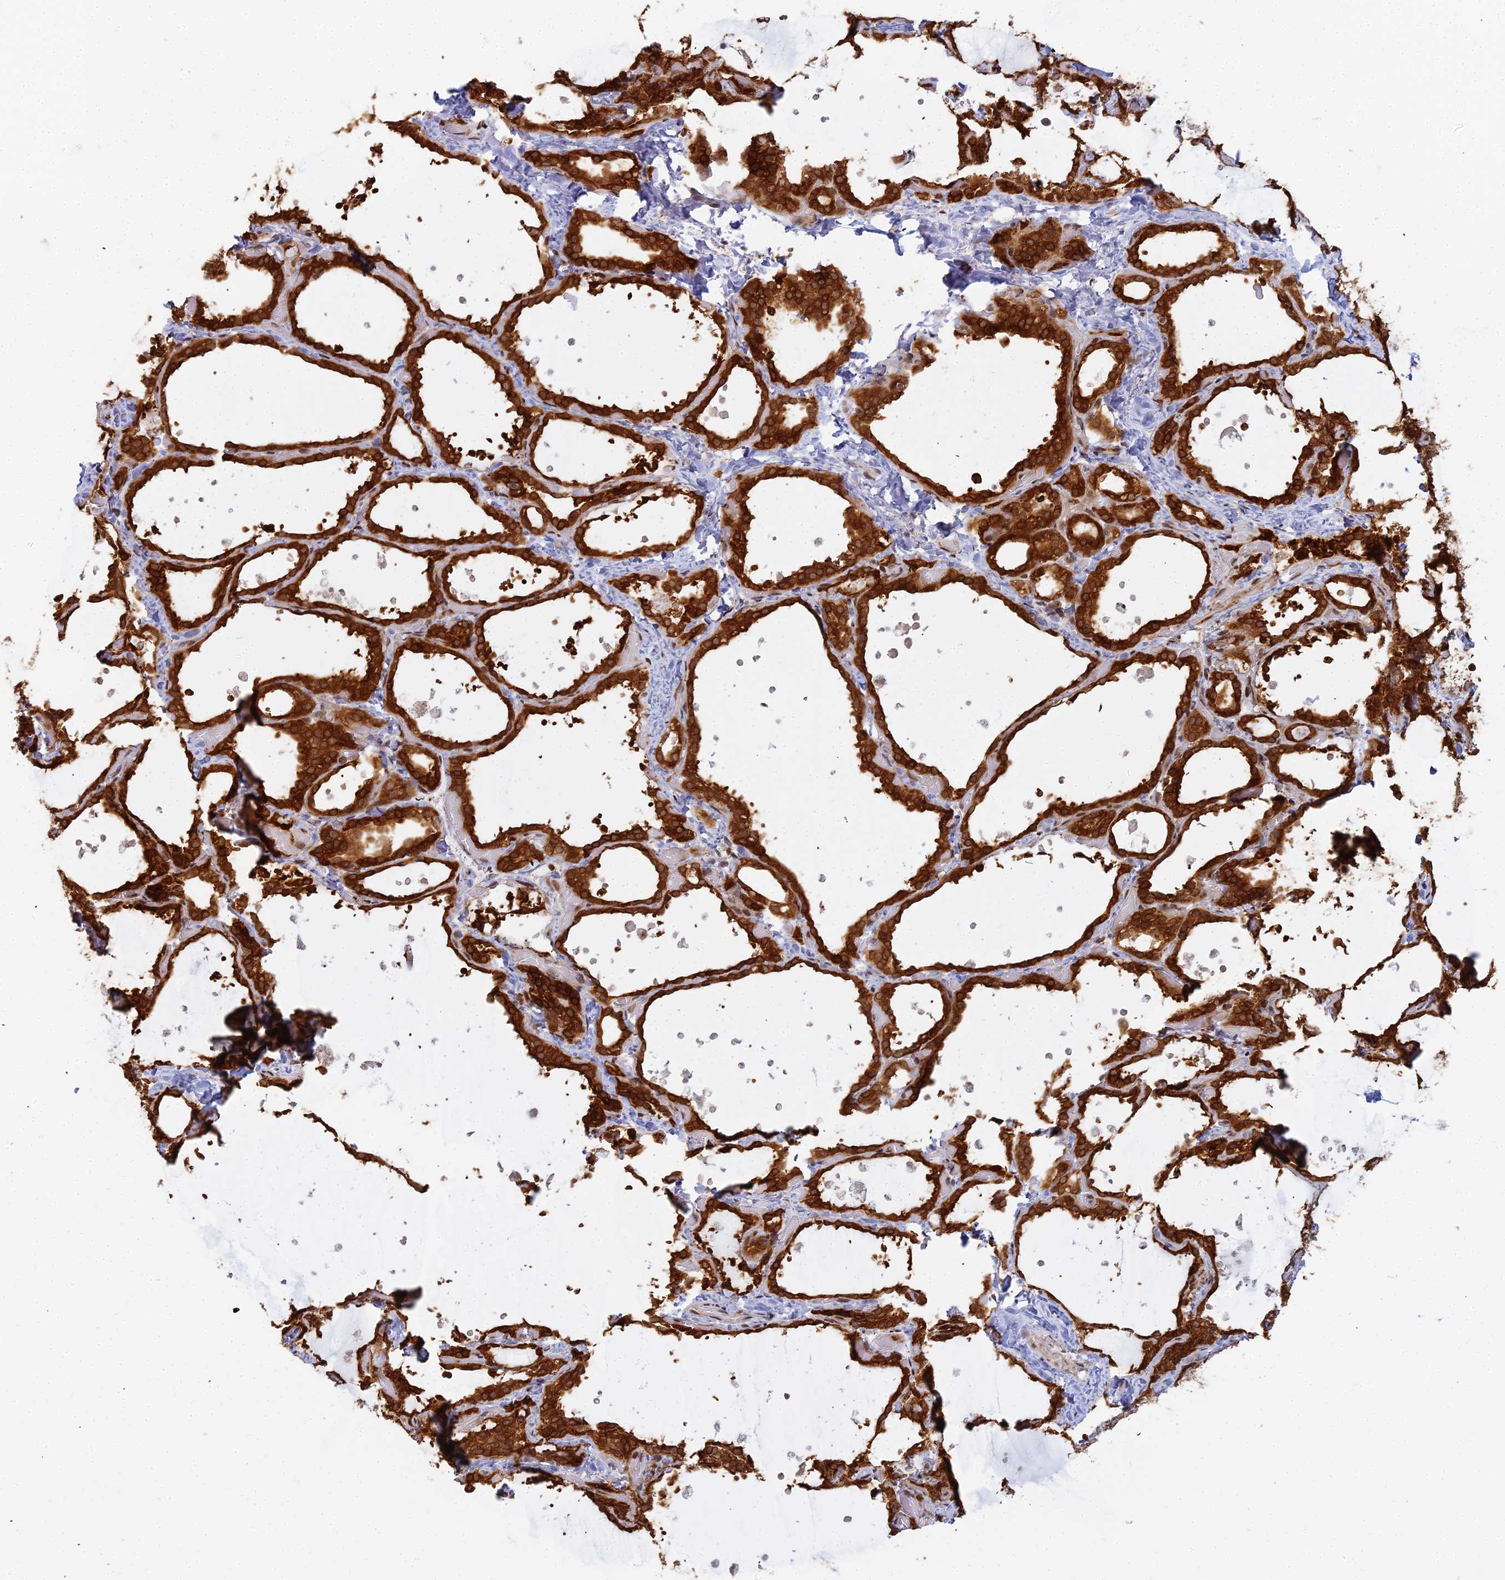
{"staining": {"intensity": "strong", "quantity": ">75%", "location": "cytoplasmic/membranous,nuclear"}, "tissue": "thyroid gland", "cell_type": "Glandular cells", "image_type": "normal", "snomed": [{"axis": "morphology", "description": "Normal tissue, NOS"}, {"axis": "topography", "description": "Thyroid gland"}], "caption": "Benign thyroid gland demonstrates strong cytoplasmic/membranous,nuclear staining in about >75% of glandular cells.", "gene": "ABCA2", "patient": {"sex": "female", "age": 44}}